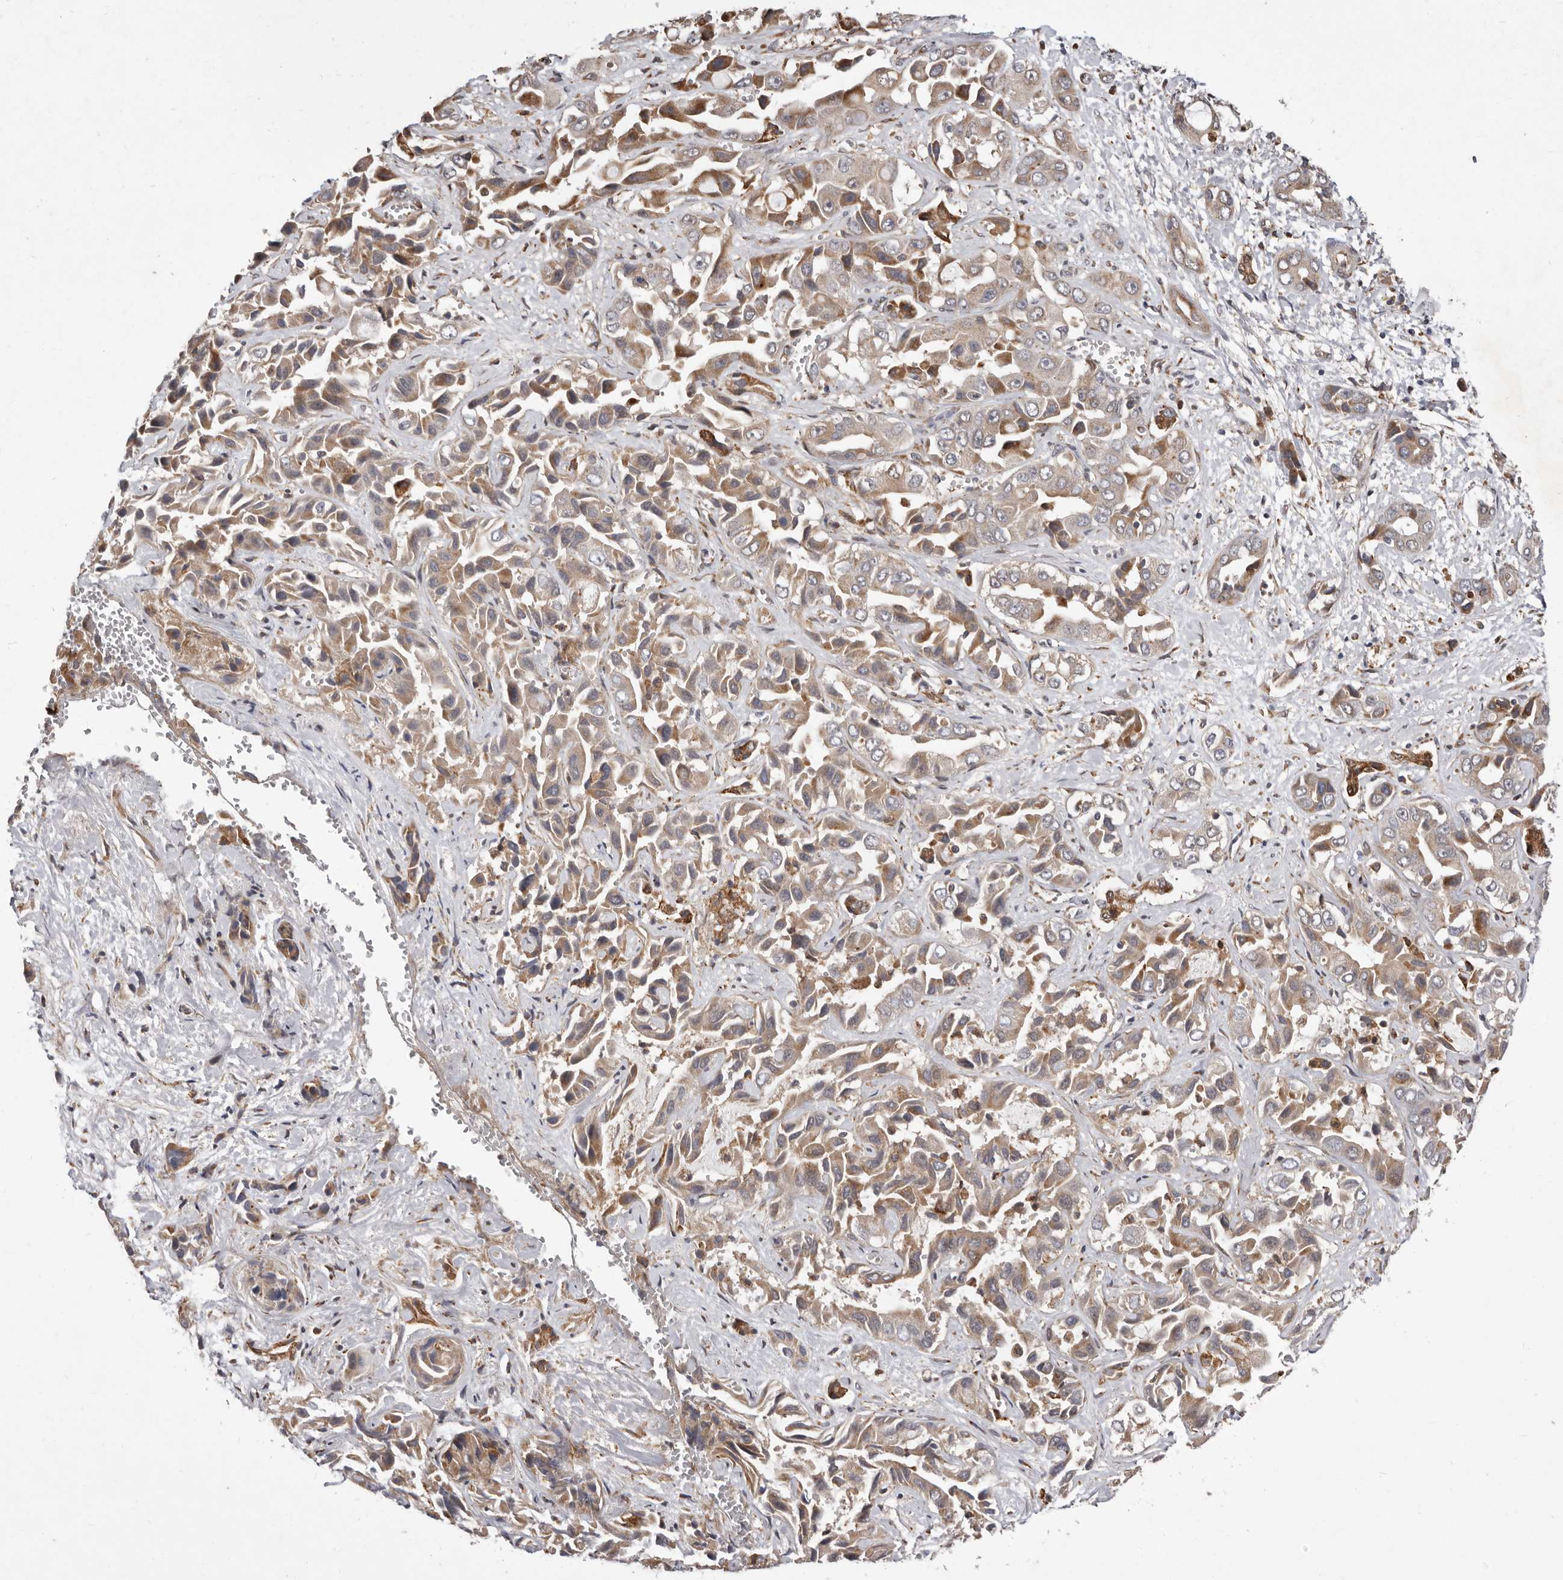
{"staining": {"intensity": "moderate", "quantity": "25%-75%", "location": "cytoplasmic/membranous"}, "tissue": "liver cancer", "cell_type": "Tumor cells", "image_type": "cancer", "snomed": [{"axis": "morphology", "description": "Cholangiocarcinoma"}, {"axis": "topography", "description": "Liver"}], "caption": "Human liver cancer stained for a protein (brown) demonstrates moderate cytoplasmic/membranous positive staining in approximately 25%-75% of tumor cells.", "gene": "RRM2B", "patient": {"sex": "female", "age": 52}}